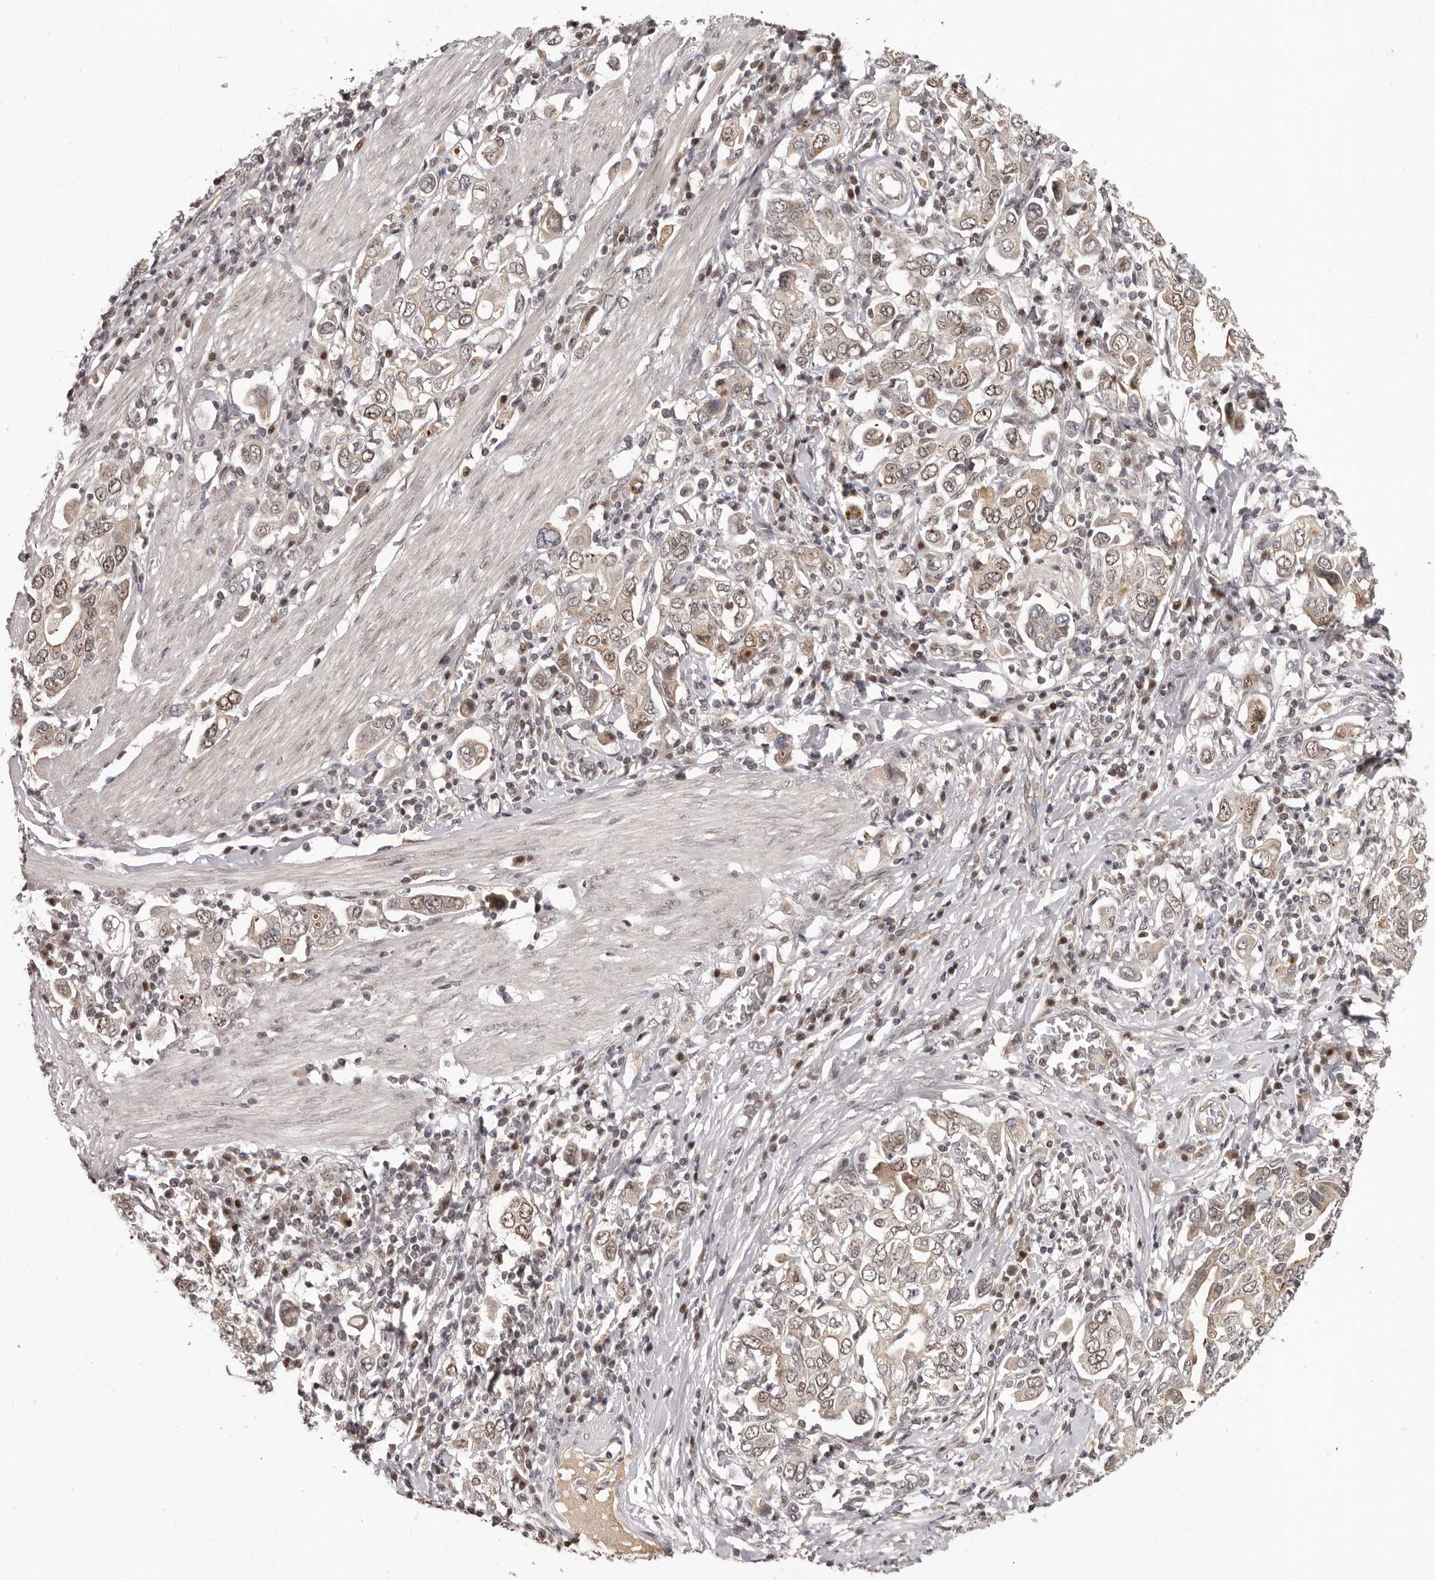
{"staining": {"intensity": "weak", "quantity": "25%-75%", "location": "cytoplasmic/membranous,nuclear"}, "tissue": "stomach cancer", "cell_type": "Tumor cells", "image_type": "cancer", "snomed": [{"axis": "morphology", "description": "Adenocarcinoma, NOS"}, {"axis": "topography", "description": "Stomach, upper"}], "caption": "A low amount of weak cytoplasmic/membranous and nuclear positivity is present in approximately 25%-75% of tumor cells in adenocarcinoma (stomach) tissue.", "gene": "TBX5", "patient": {"sex": "male", "age": 62}}